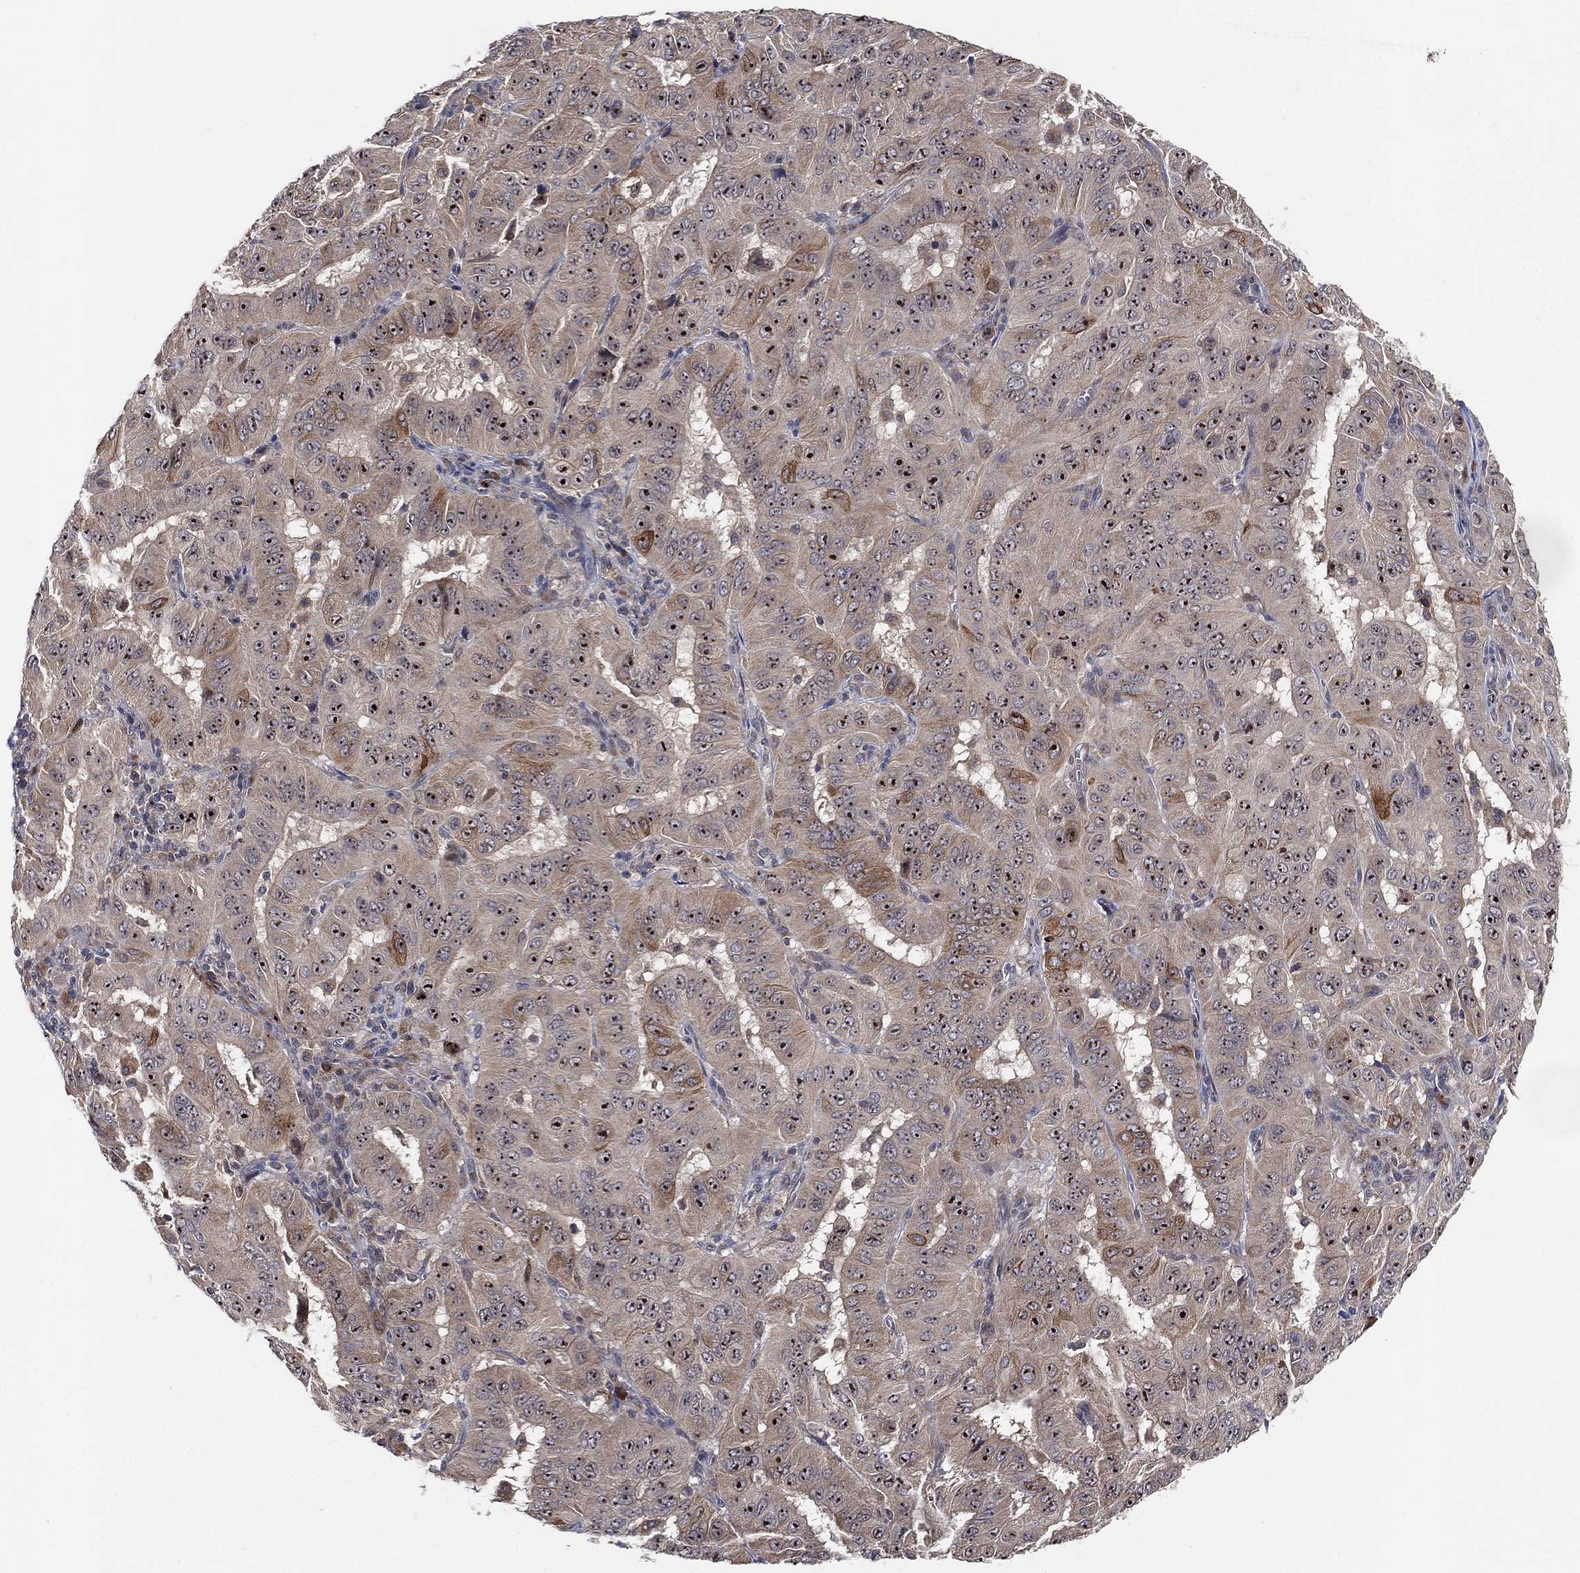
{"staining": {"intensity": "moderate", "quantity": "25%-75%", "location": "nuclear"}, "tissue": "pancreatic cancer", "cell_type": "Tumor cells", "image_type": "cancer", "snomed": [{"axis": "morphology", "description": "Adenocarcinoma, NOS"}, {"axis": "topography", "description": "Pancreas"}], "caption": "Adenocarcinoma (pancreatic) tissue demonstrates moderate nuclear positivity in approximately 25%-75% of tumor cells", "gene": "FAM104A", "patient": {"sex": "male", "age": 63}}